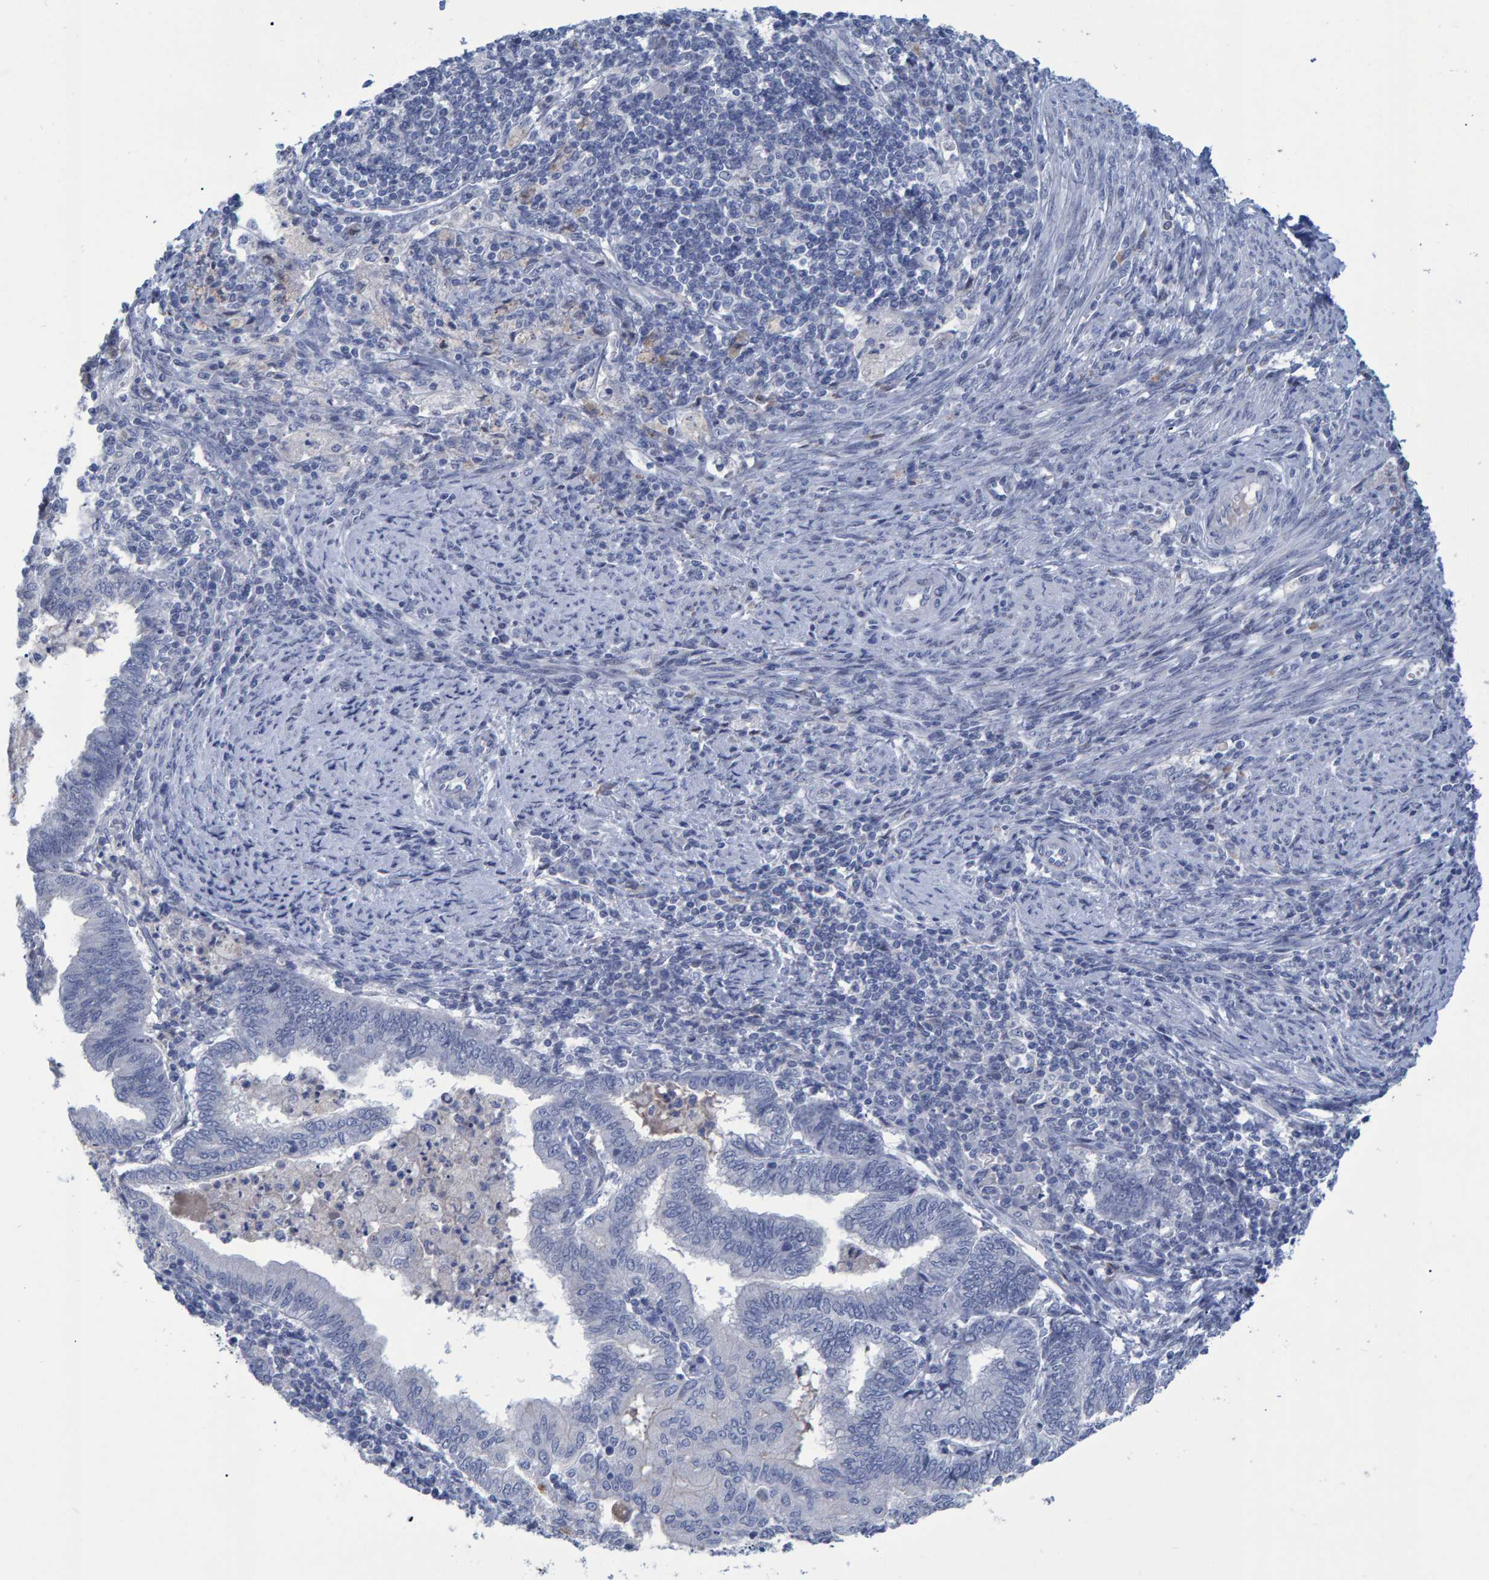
{"staining": {"intensity": "negative", "quantity": "none", "location": "none"}, "tissue": "endometrial cancer", "cell_type": "Tumor cells", "image_type": "cancer", "snomed": [{"axis": "morphology", "description": "Polyp, NOS"}, {"axis": "morphology", "description": "Adenocarcinoma, NOS"}, {"axis": "morphology", "description": "Adenoma, NOS"}, {"axis": "topography", "description": "Endometrium"}], "caption": "Tumor cells are negative for protein expression in human adenoma (endometrial). The staining is performed using DAB (3,3'-diaminobenzidine) brown chromogen with nuclei counter-stained in using hematoxylin.", "gene": "PROCA1", "patient": {"sex": "female", "age": 79}}